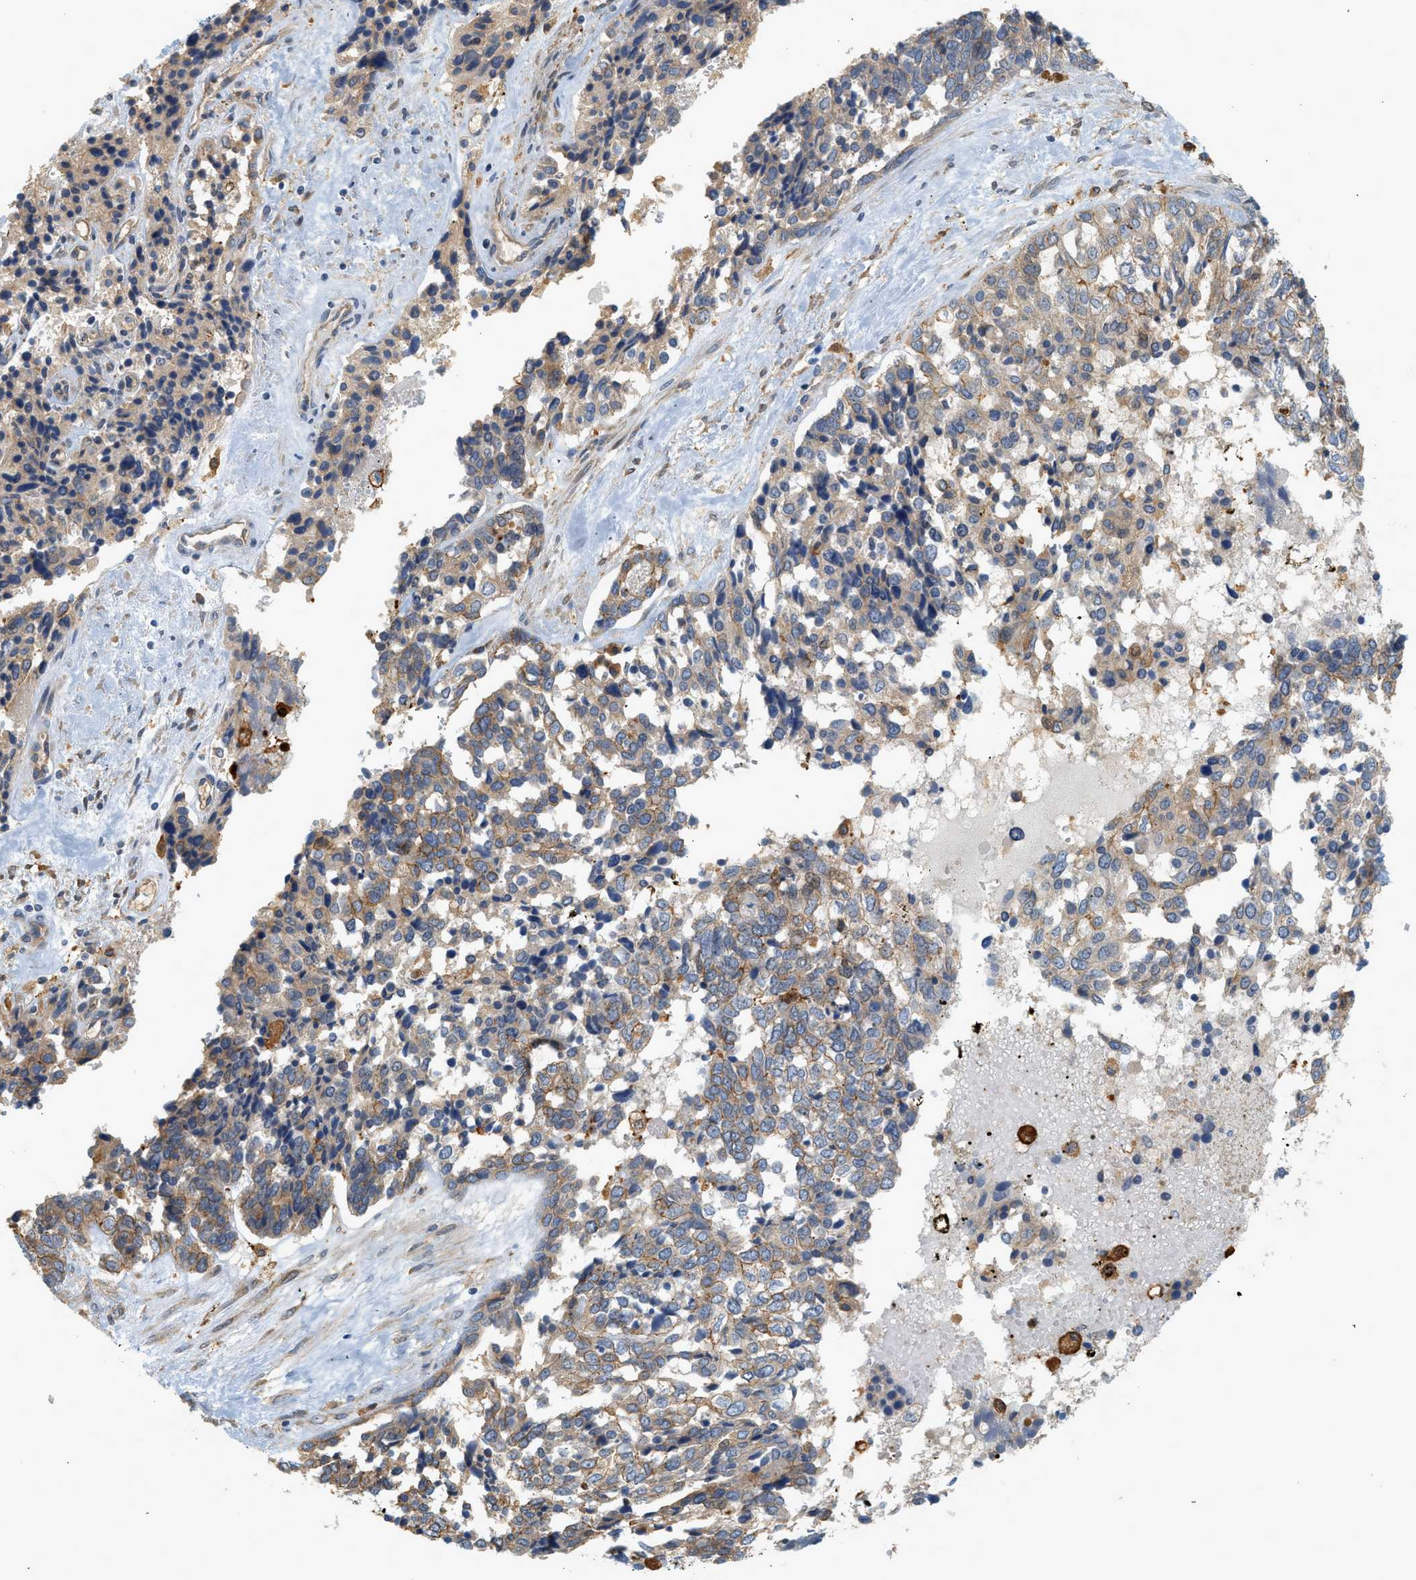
{"staining": {"intensity": "weak", "quantity": ">75%", "location": "cytoplasmic/membranous"}, "tissue": "ovarian cancer", "cell_type": "Tumor cells", "image_type": "cancer", "snomed": [{"axis": "morphology", "description": "Cystadenocarcinoma, serous, NOS"}, {"axis": "topography", "description": "Ovary"}], "caption": "Approximately >75% of tumor cells in serous cystadenocarcinoma (ovarian) show weak cytoplasmic/membranous protein expression as visualized by brown immunohistochemical staining.", "gene": "CTXN1", "patient": {"sex": "female", "age": 44}}